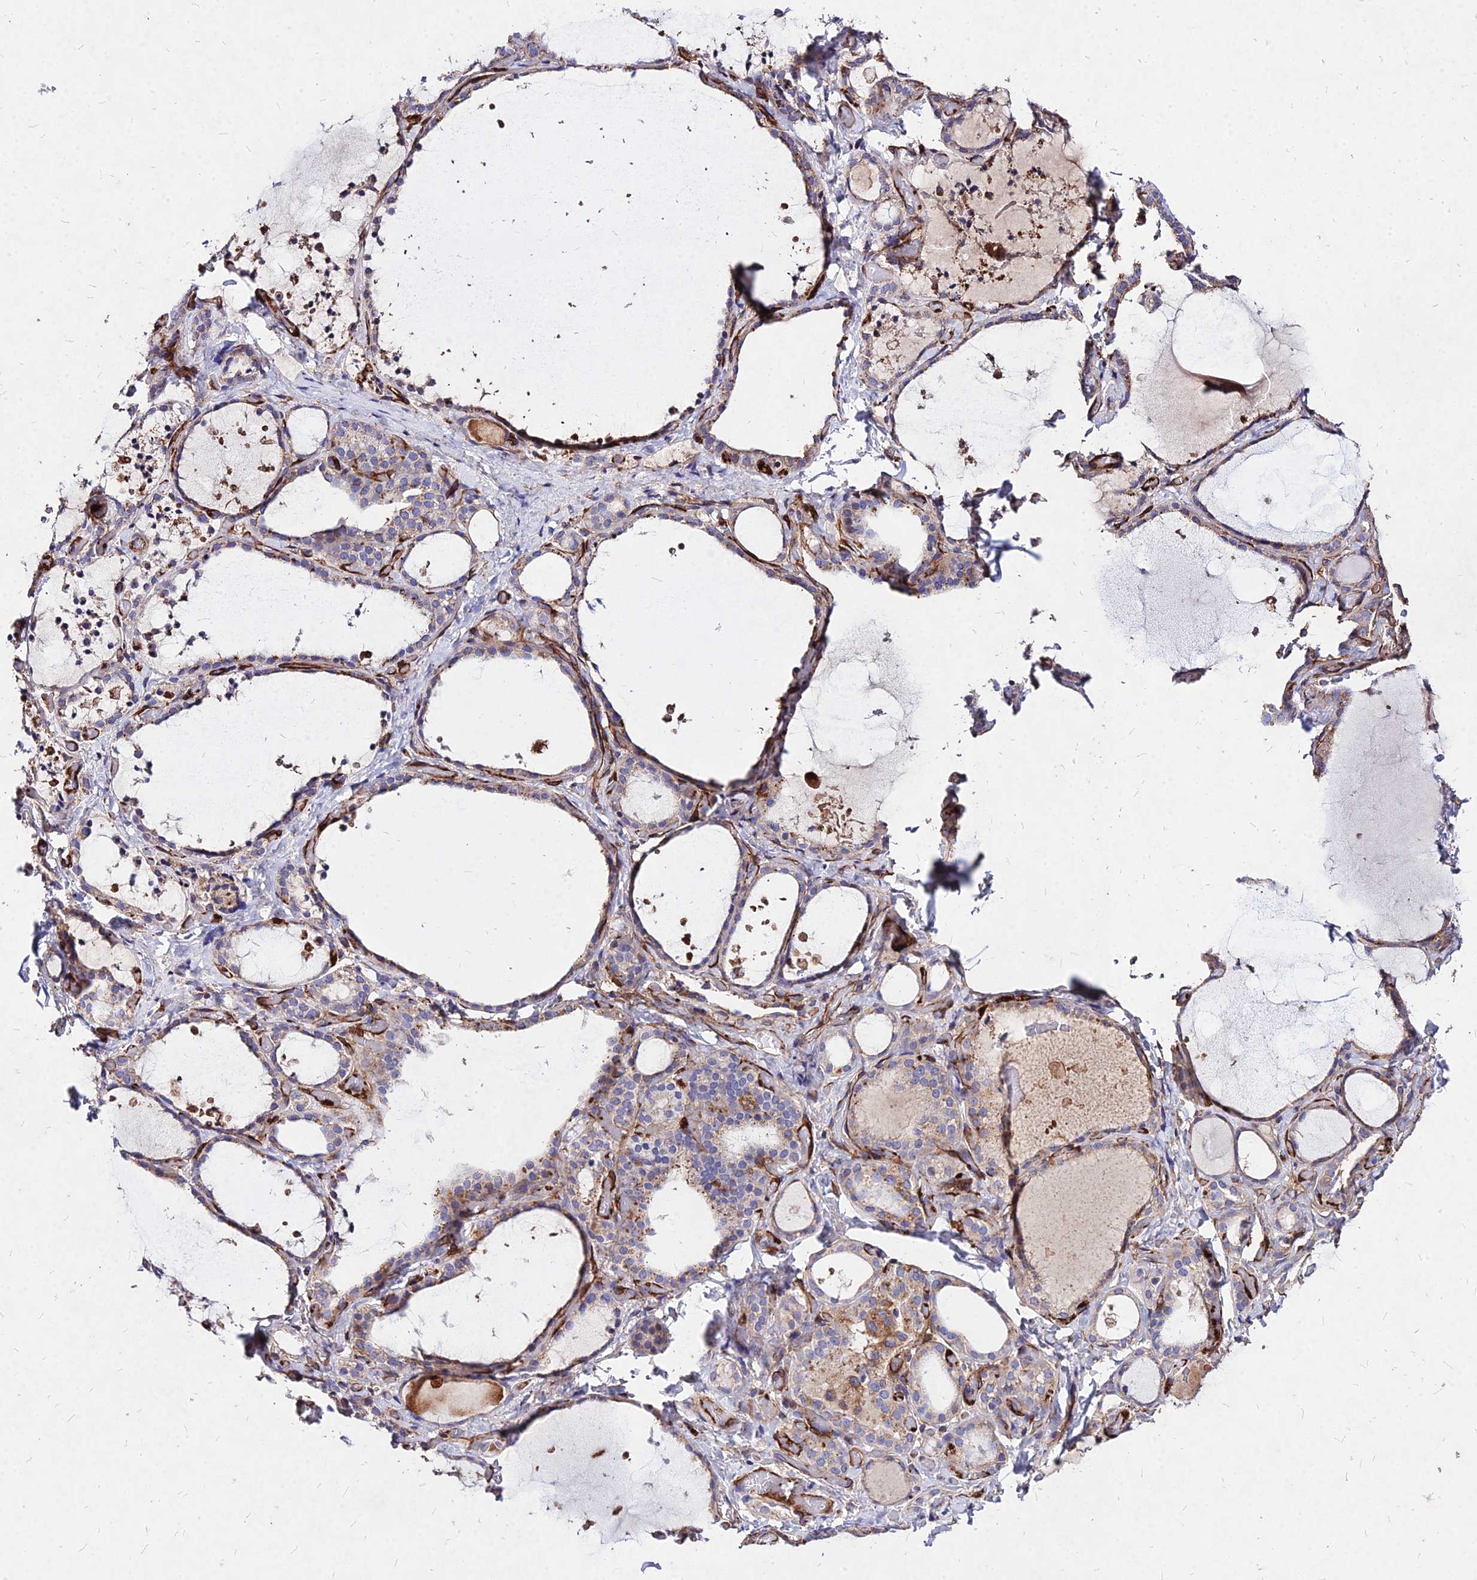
{"staining": {"intensity": "strong", "quantity": "25%-75%", "location": "cytoplasmic/membranous"}, "tissue": "thyroid gland", "cell_type": "Glandular cells", "image_type": "normal", "snomed": [{"axis": "morphology", "description": "Normal tissue, NOS"}, {"axis": "topography", "description": "Thyroid gland"}], "caption": "Immunohistochemical staining of unremarkable human thyroid gland reveals high levels of strong cytoplasmic/membranous expression in about 25%-75% of glandular cells.", "gene": "EFCC1", "patient": {"sex": "female", "age": 44}}